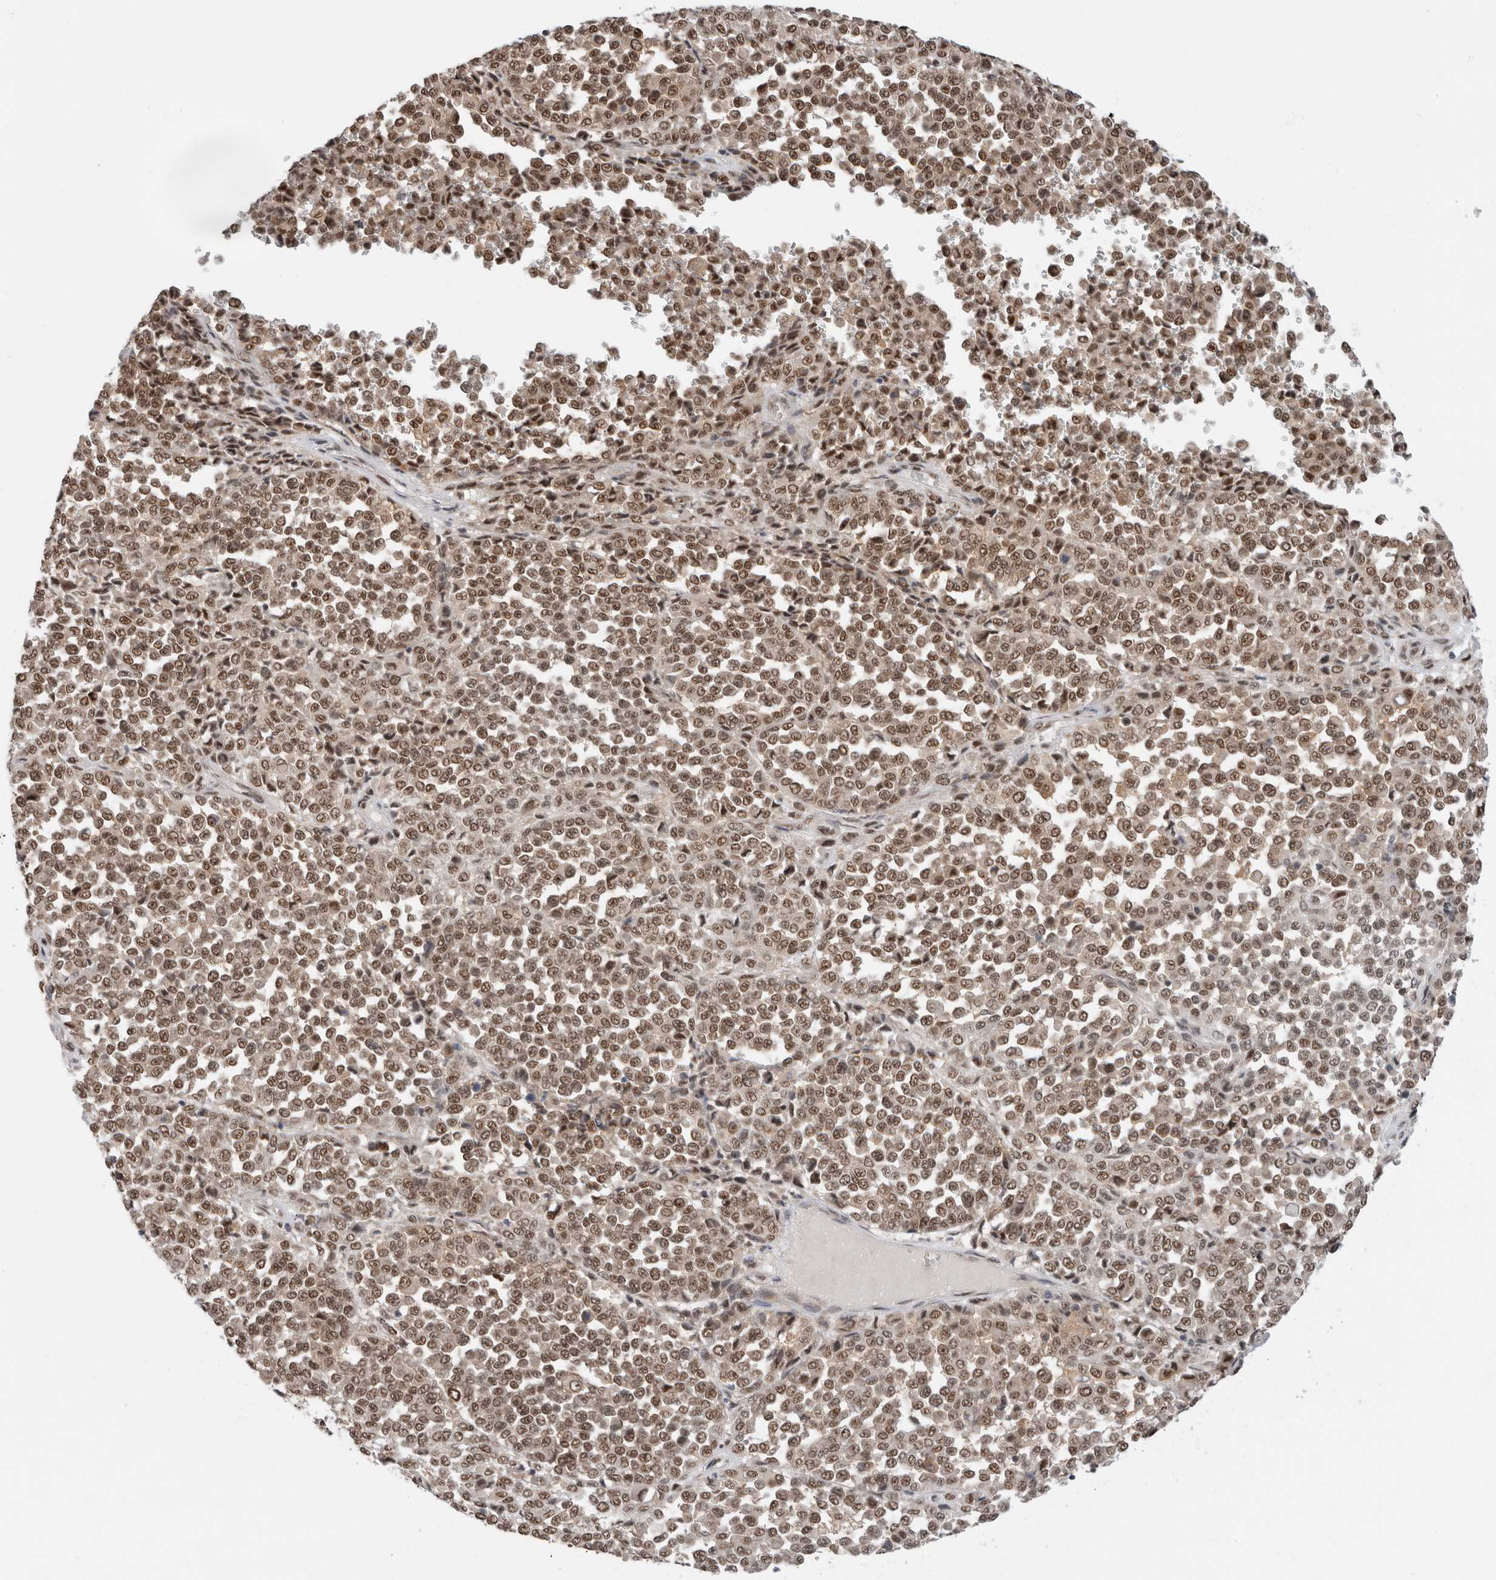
{"staining": {"intensity": "moderate", "quantity": ">75%", "location": "nuclear"}, "tissue": "melanoma", "cell_type": "Tumor cells", "image_type": "cancer", "snomed": [{"axis": "morphology", "description": "Malignant melanoma, Metastatic site"}, {"axis": "topography", "description": "Pancreas"}], "caption": "Protein expression analysis of human melanoma reveals moderate nuclear positivity in about >75% of tumor cells. Immunohistochemistry stains the protein of interest in brown and the nuclei are stained blue.", "gene": "NCAPG2", "patient": {"sex": "female", "age": 30}}